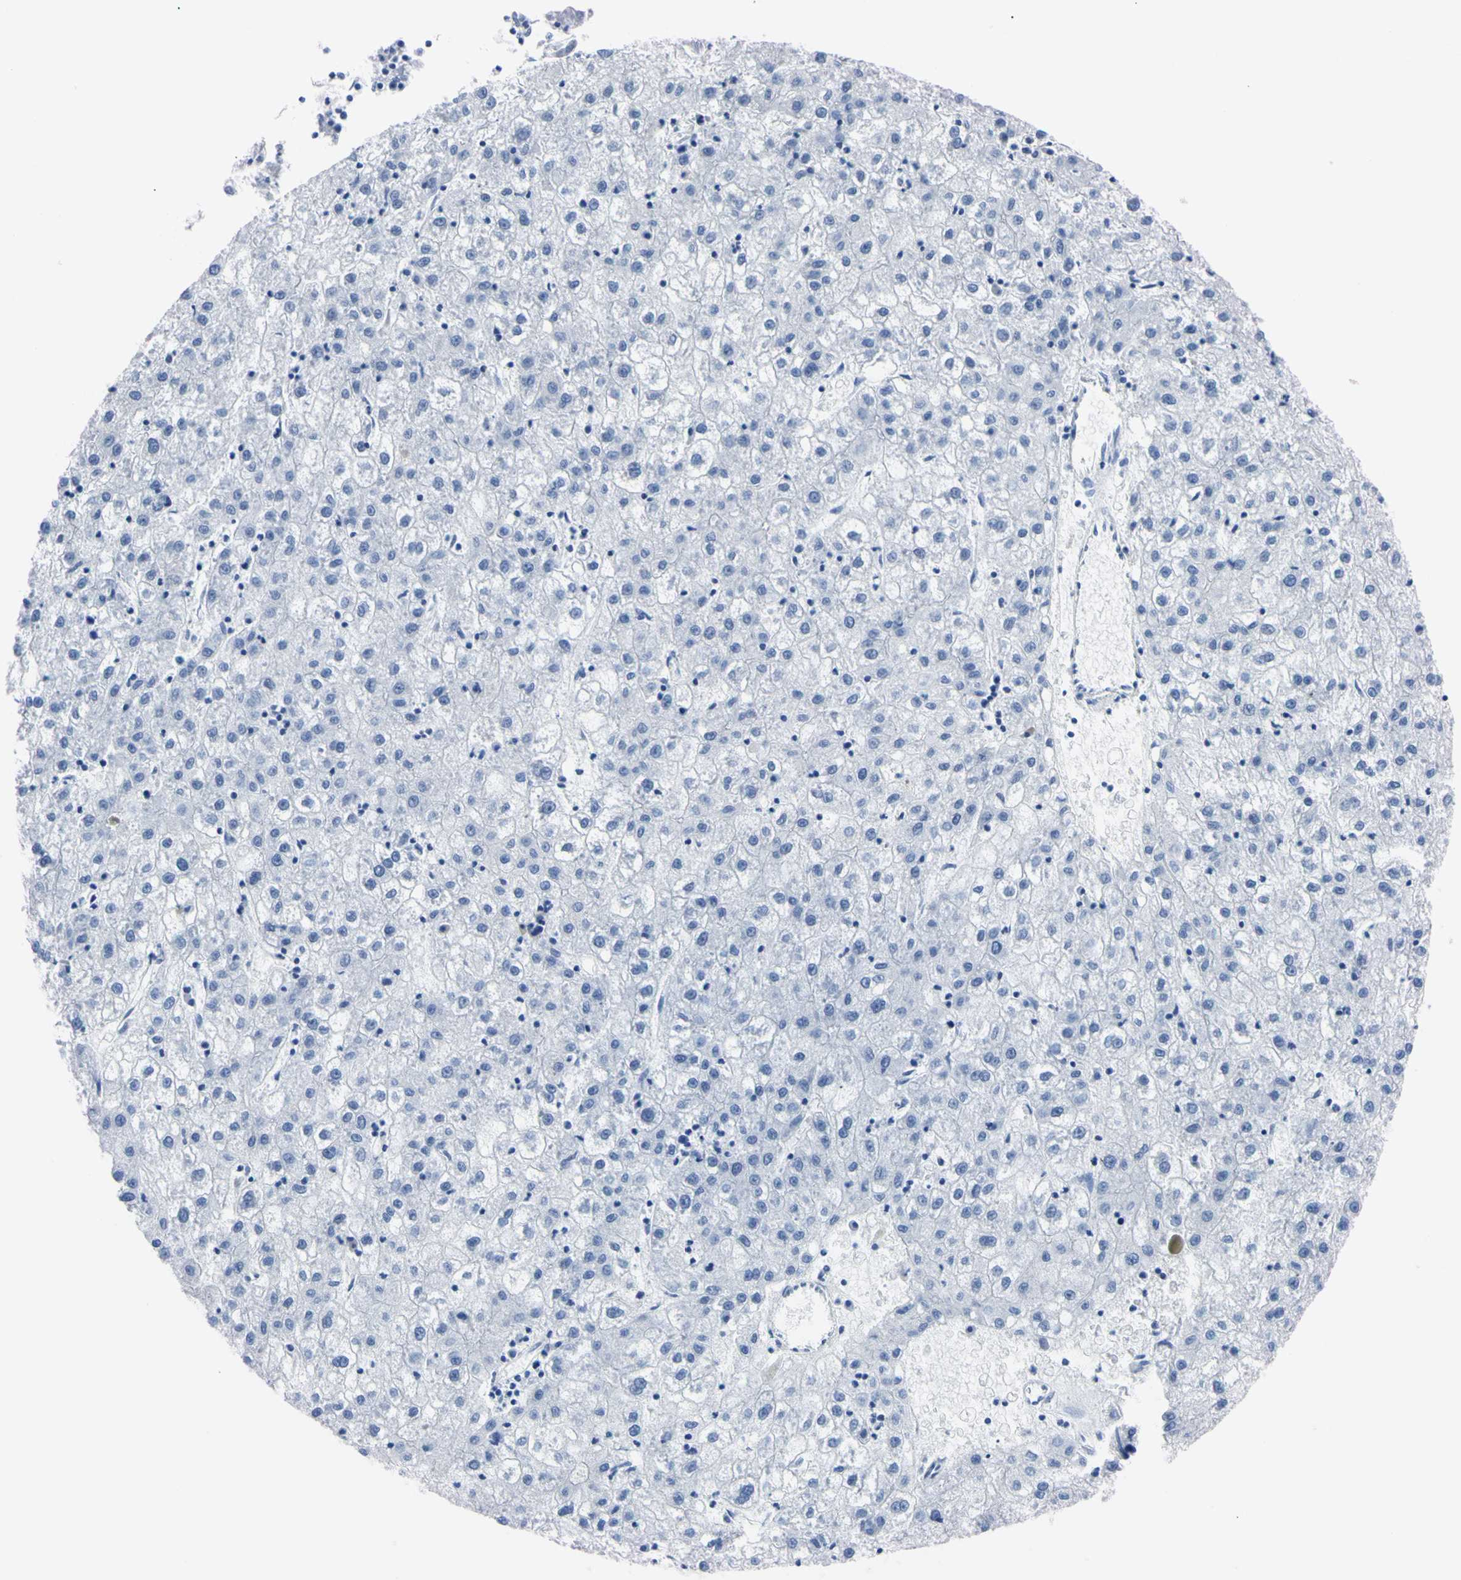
{"staining": {"intensity": "negative", "quantity": "none", "location": "none"}, "tissue": "liver cancer", "cell_type": "Tumor cells", "image_type": "cancer", "snomed": [{"axis": "morphology", "description": "Carcinoma, Hepatocellular, NOS"}, {"axis": "topography", "description": "Liver"}], "caption": "Photomicrograph shows no significant protein positivity in tumor cells of liver cancer (hepatocellular carcinoma).", "gene": "NCF4", "patient": {"sex": "male", "age": 72}}